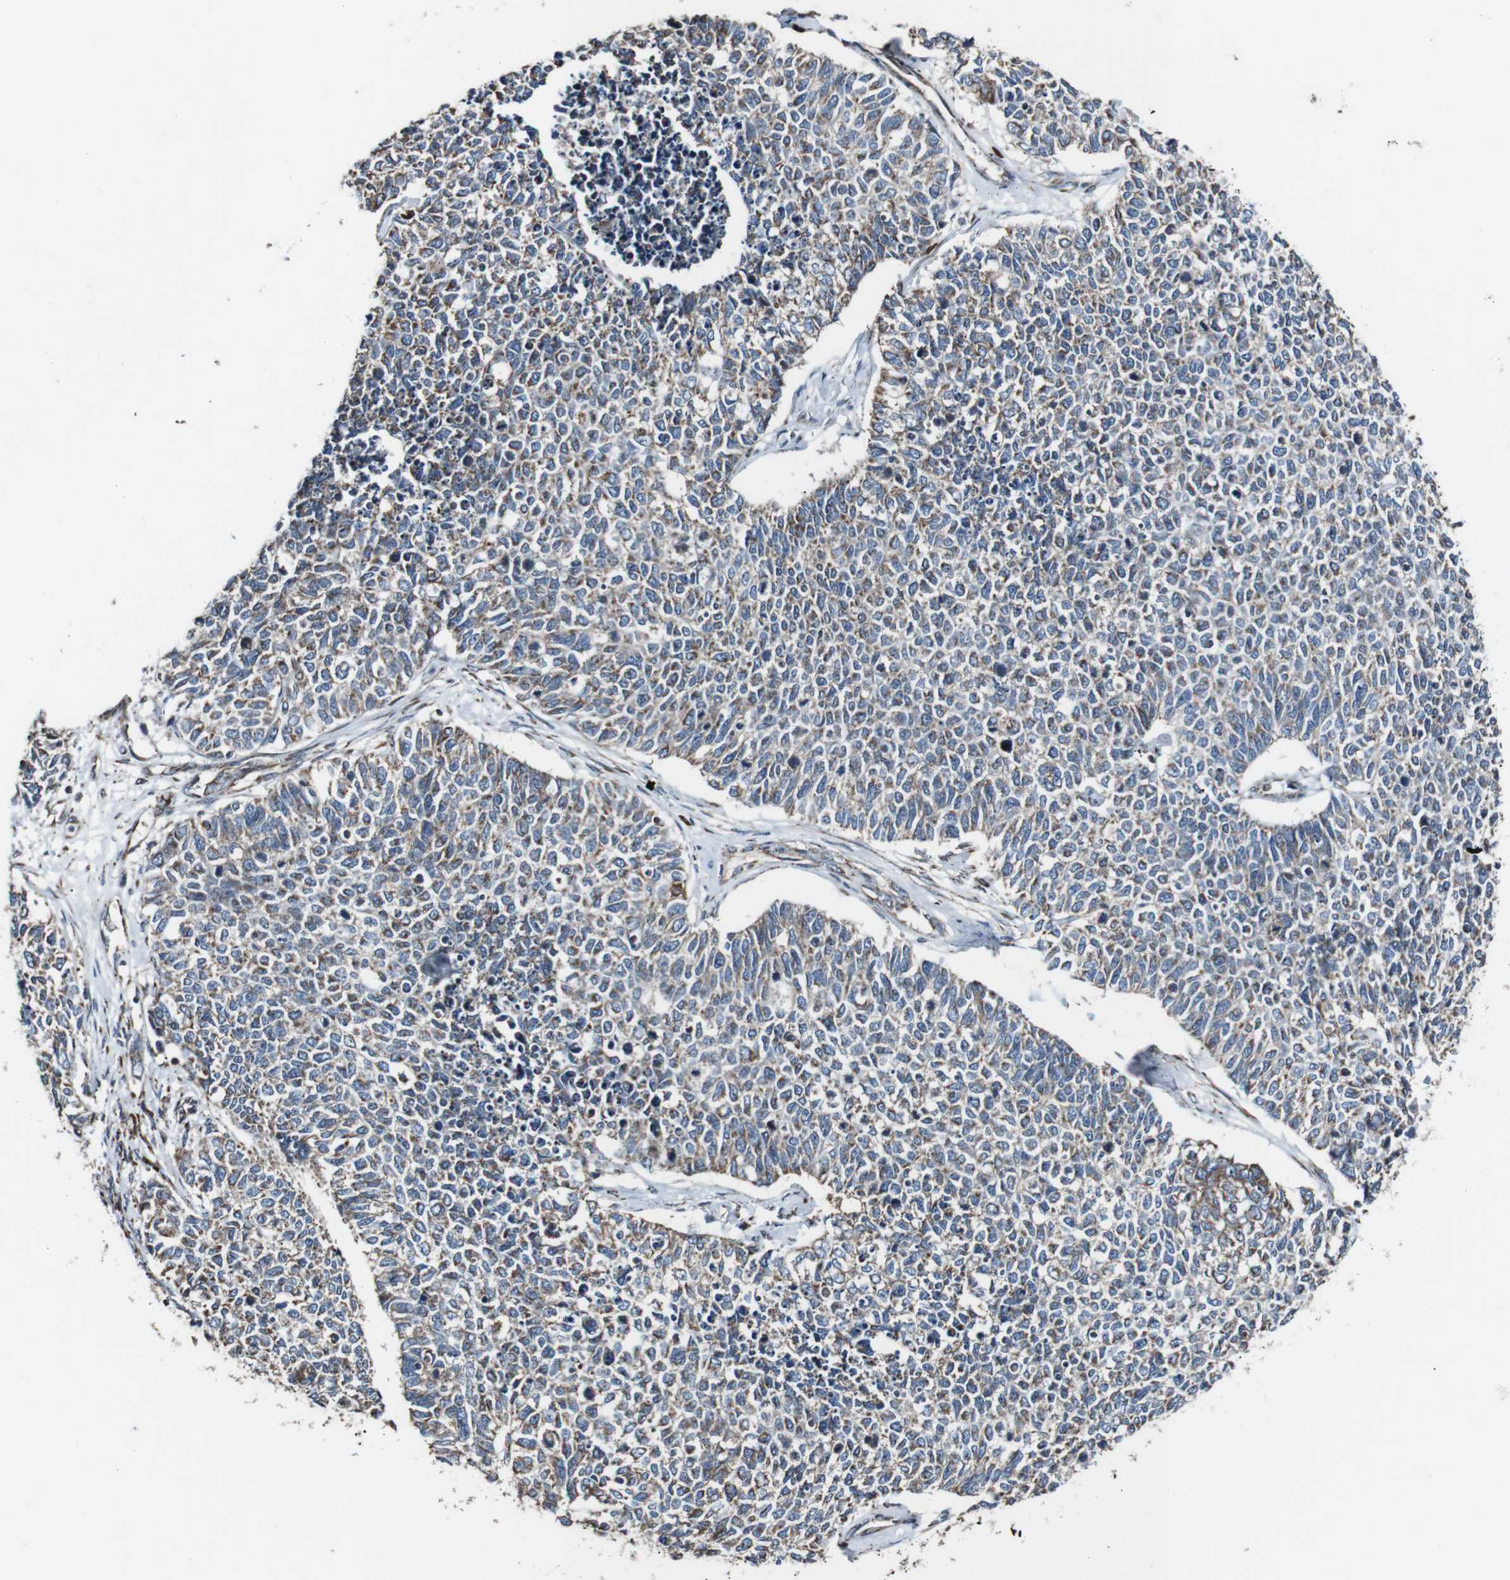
{"staining": {"intensity": "weak", "quantity": "25%-75%", "location": "cytoplasmic/membranous"}, "tissue": "cervical cancer", "cell_type": "Tumor cells", "image_type": "cancer", "snomed": [{"axis": "morphology", "description": "Squamous cell carcinoma, NOS"}, {"axis": "topography", "description": "Cervix"}], "caption": "Immunohistochemistry (IHC) staining of squamous cell carcinoma (cervical), which shows low levels of weak cytoplasmic/membranous expression in approximately 25%-75% of tumor cells indicating weak cytoplasmic/membranous protein staining. The staining was performed using DAB (brown) for protein detection and nuclei were counterstained in hematoxylin (blue).", "gene": "CISD2", "patient": {"sex": "female", "age": 63}}